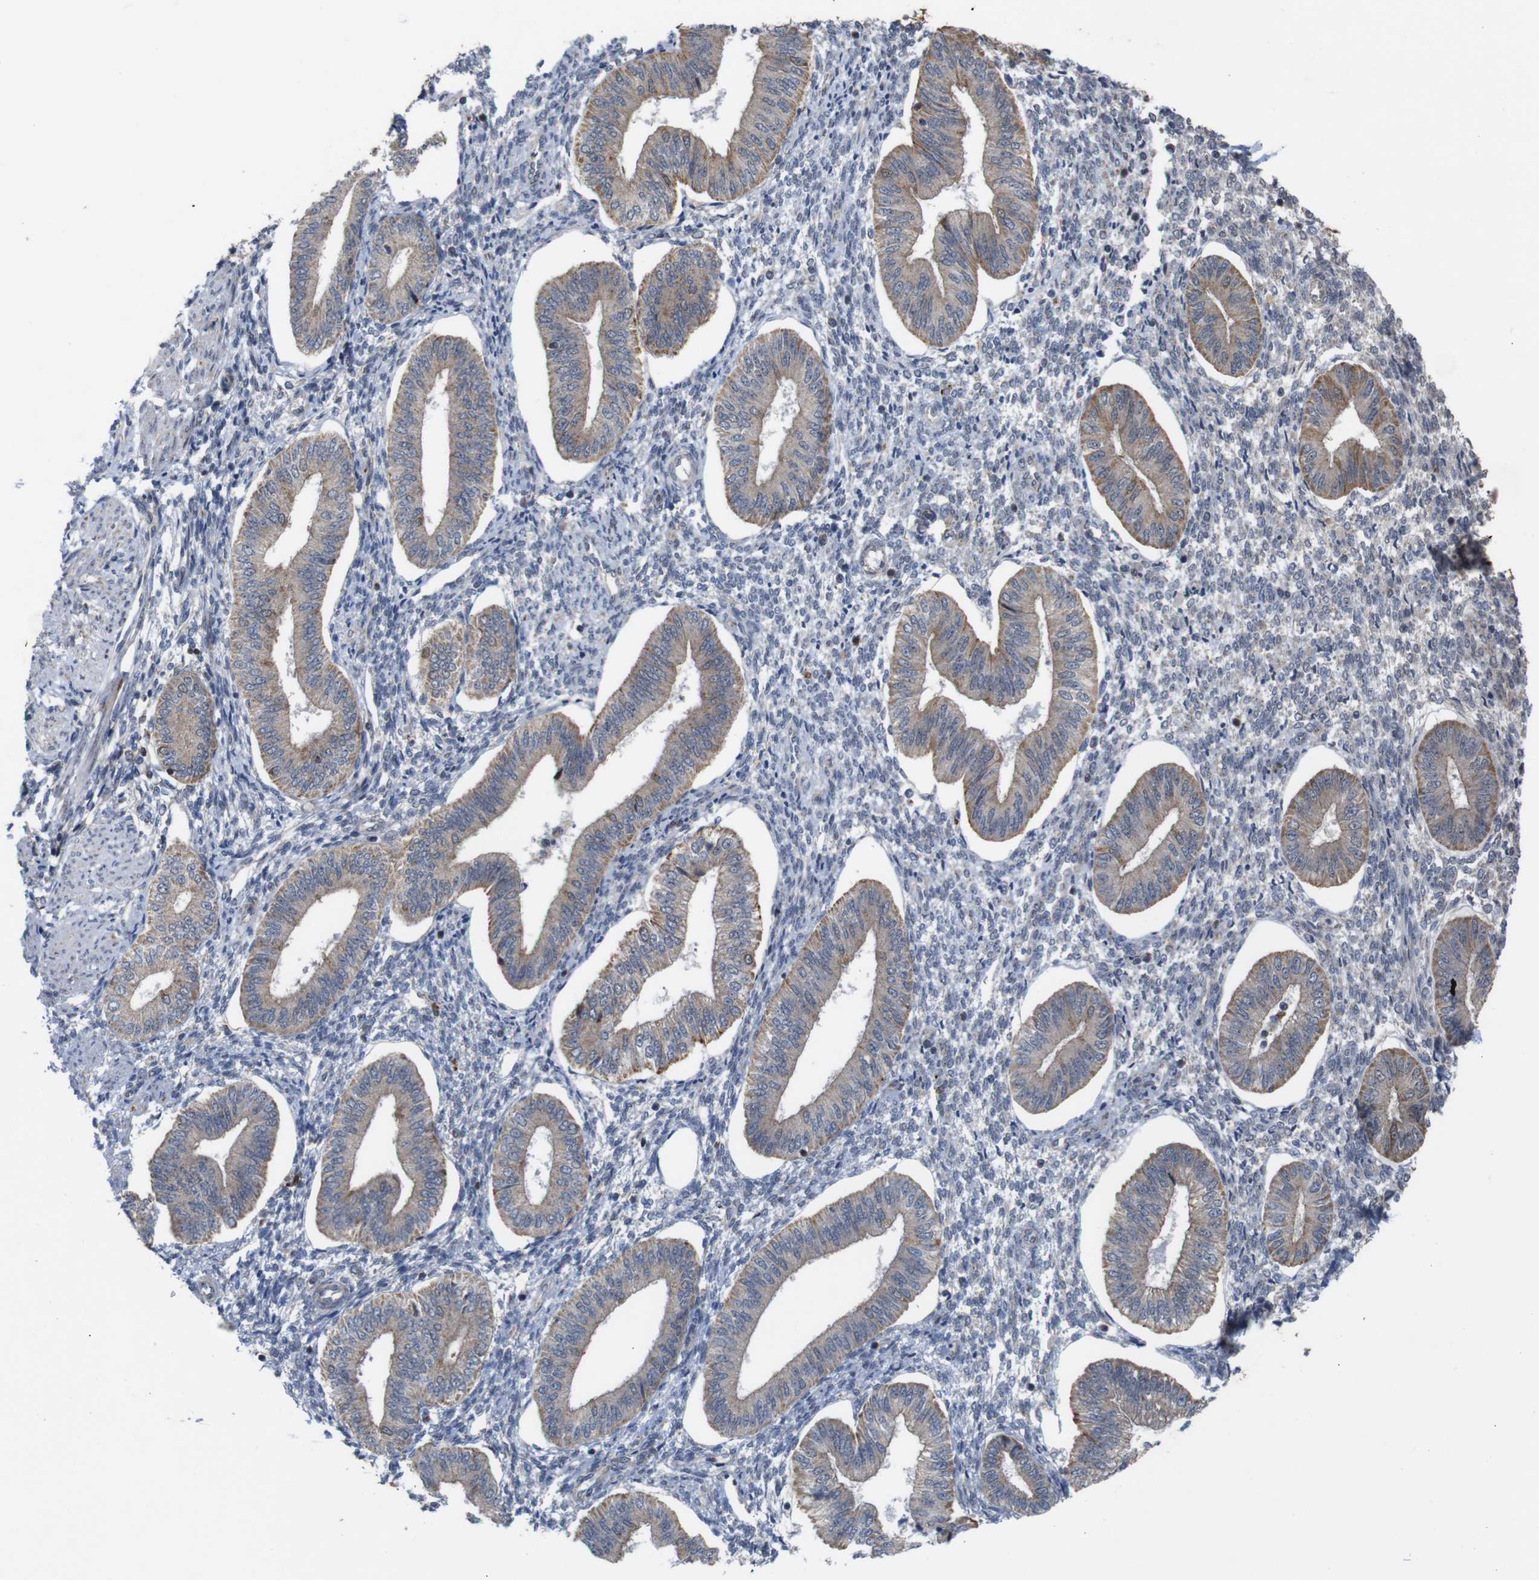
{"staining": {"intensity": "negative", "quantity": "none", "location": "none"}, "tissue": "endometrium", "cell_type": "Cells in endometrial stroma", "image_type": "normal", "snomed": [{"axis": "morphology", "description": "Normal tissue, NOS"}, {"axis": "topography", "description": "Endometrium"}], "caption": "Histopathology image shows no protein positivity in cells in endometrial stroma of normal endometrium. Nuclei are stained in blue.", "gene": "ATP7B", "patient": {"sex": "female", "age": 50}}